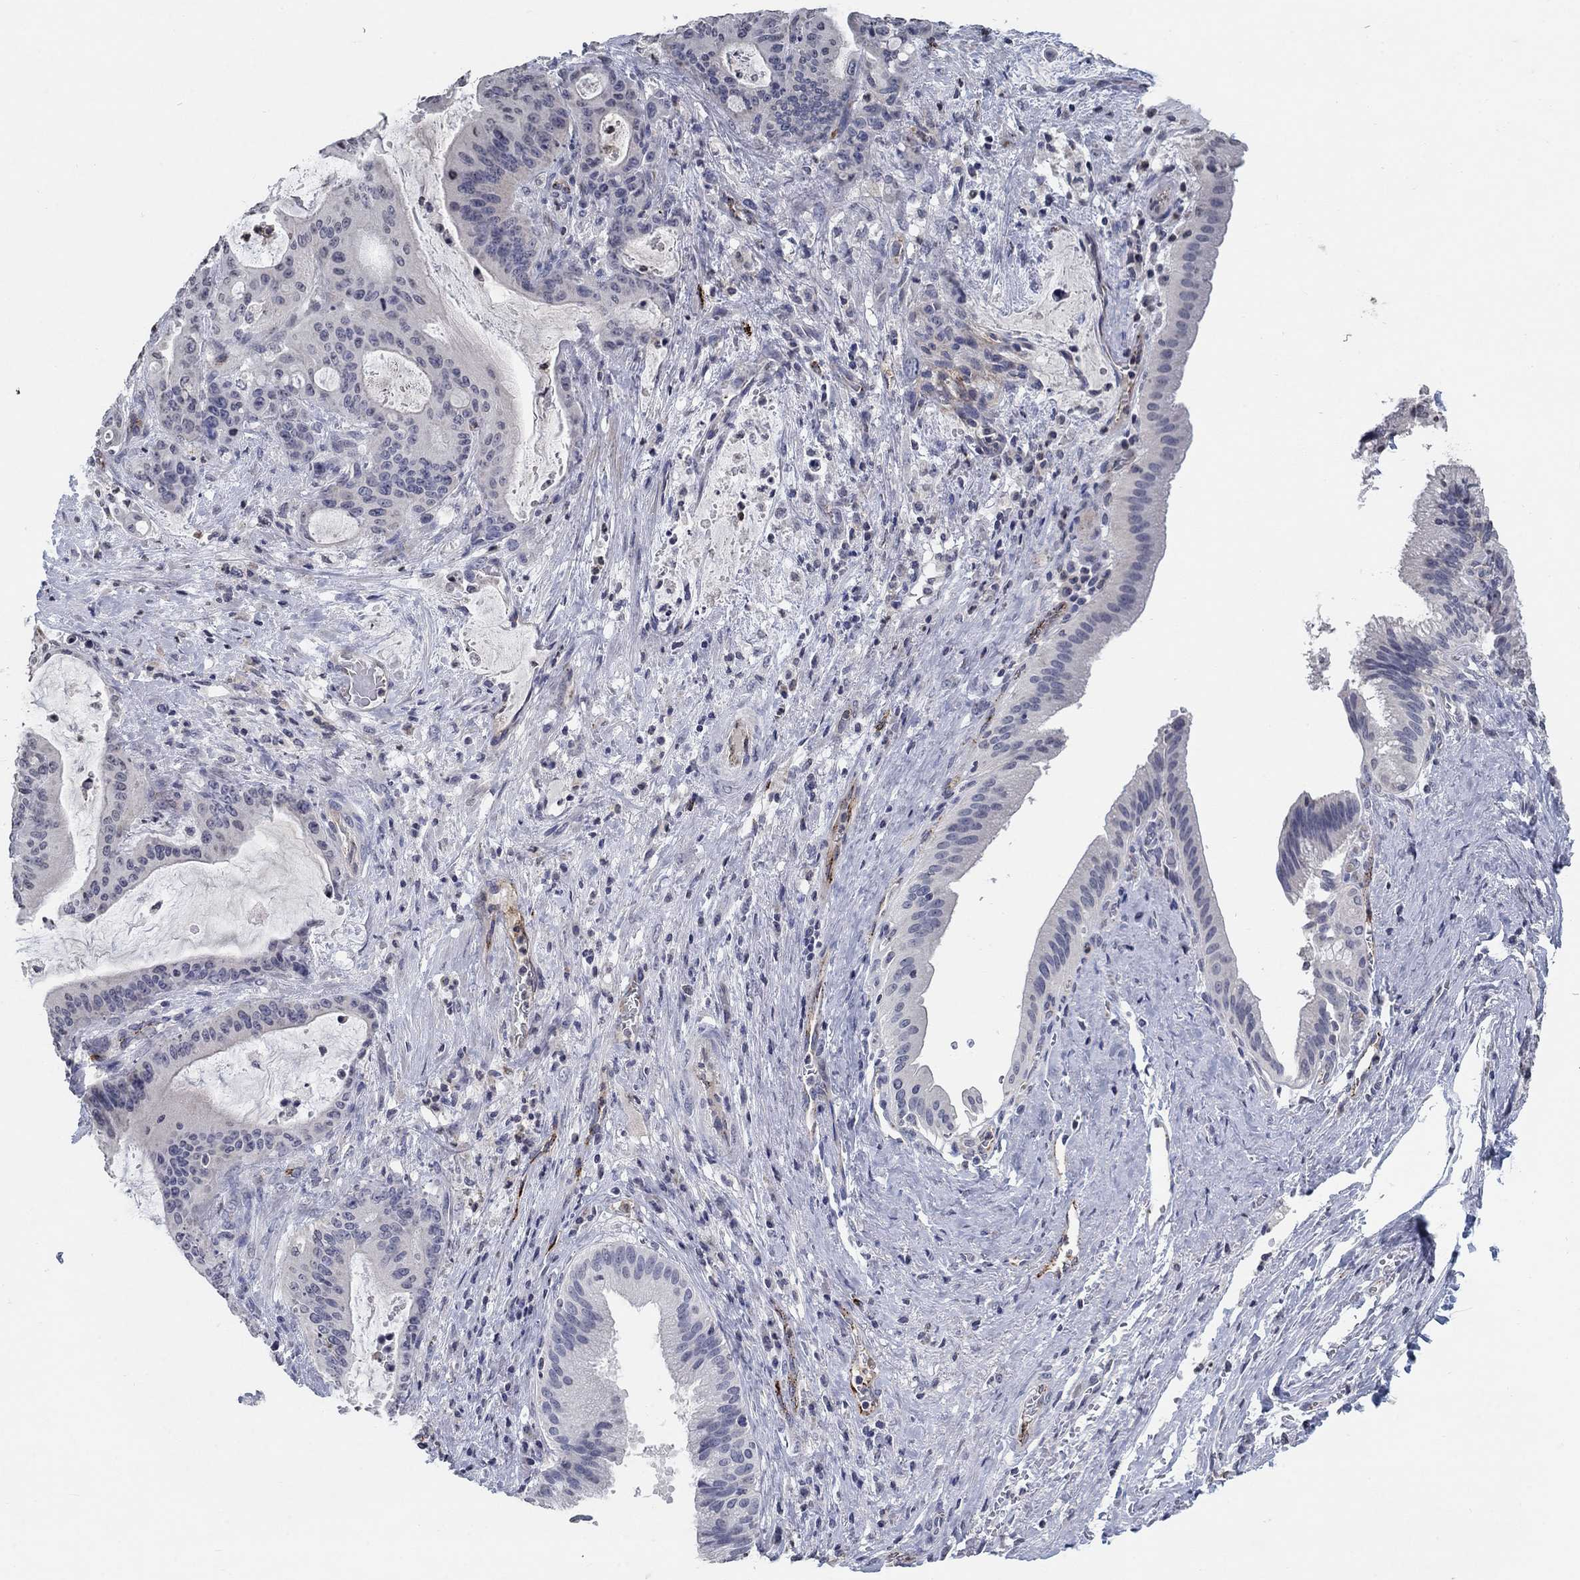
{"staining": {"intensity": "negative", "quantity": "none", "location": "none"}, "tissue": "liver cancer", "cell_type": "Tumor cells", "image_type": "cancer", "snomed": [{"axis": "morphology", "description": "Cholangiocarcinoma"}, {"axis": "topography", "description": "Liver"}], "caption": "Liver cancer (cholangiocarcinoma) was stained to show a protein in brown. There is no significant expression in tumor cells.", "gene": "TINAG", "patient": {"sex": "female", "age": 73}}